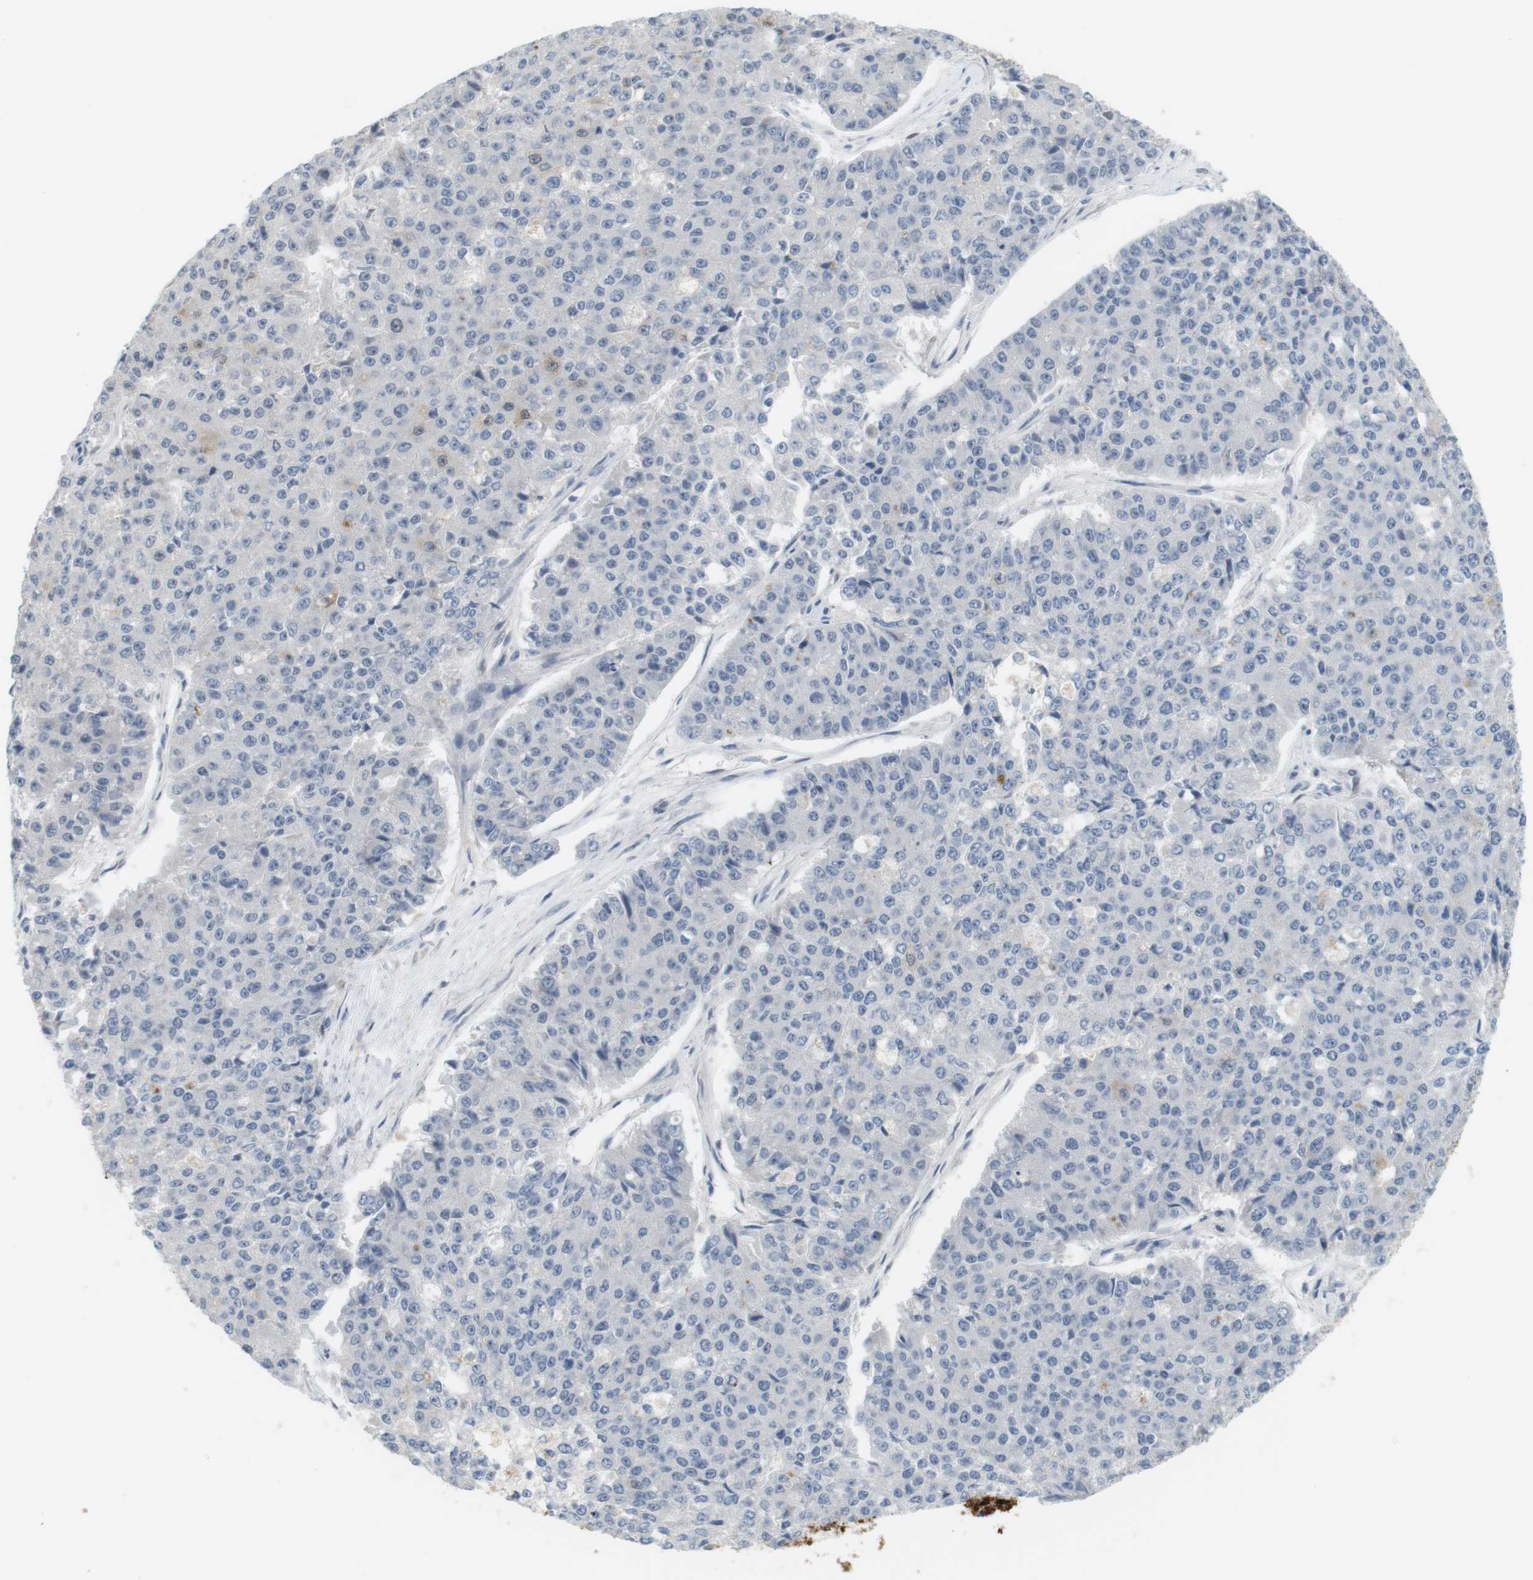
{"staining": {"intensity": "negative", "quantity": "none", "location": "none"}, "tissue": "pancreatic cancer", "cell_type": "Tumor cells", "image_type": "cancer", "snomed": [{"axis": "morphology", "description": "Adenocarcinoma, NOS"}, {"axis": "topography", "description": "Pancreas"}], "caption": "A high-resolution histopathology image shows immunohistochemistry staining of pancreatic adenocarcinoma, which demonstrates no significant positivity in tumor cells. The staining is performed using DAB (3,3'-diaminobenzidine) brown chromogen with nuclei counter-stained in using hematoxylin.", "gene": "CREB3L2", "patient": {"sex": "male", "age": 50}}